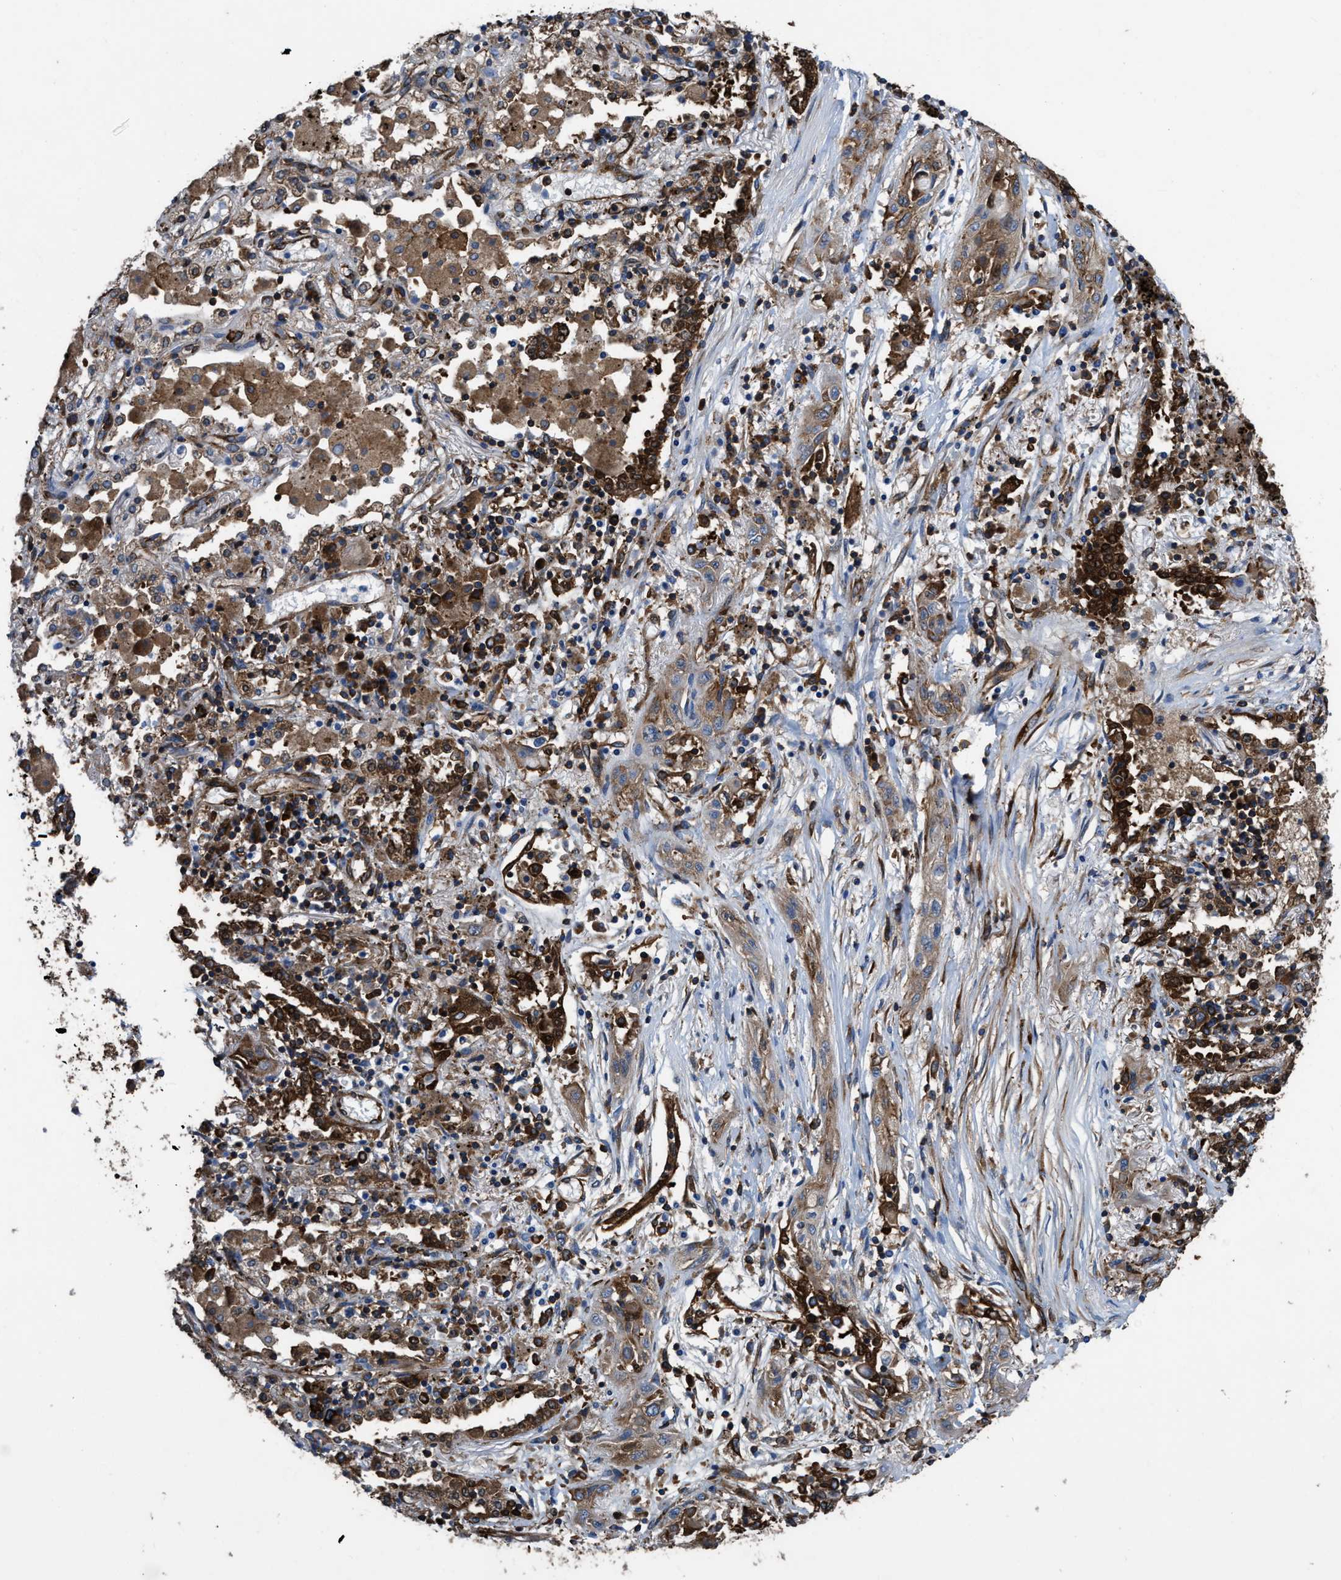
{"staining": {"intensity": "moderate", "quantity": ">75%", "location": "cytoplasmic/membranous"}, "tissue": "lung cancer", "cell_type": "Tumor cells", "image_type": "cancer", "snomed": [{"axis": "morphology", "description": "Squamous cell carcinoma, NOS"}, {"axis": "topography", "description": "Lung"}], "caption": "A medium amount of moderate cytoplasmic/membranous expression is present in about >75% of tumor cells in lung cancer (squamous cell carcinoma) tissue. (Brightfield microscopy of DAB IHC at high magnification).", "gene": "CAPRIN1", "patient": {"sex": "female", "age": 47}}